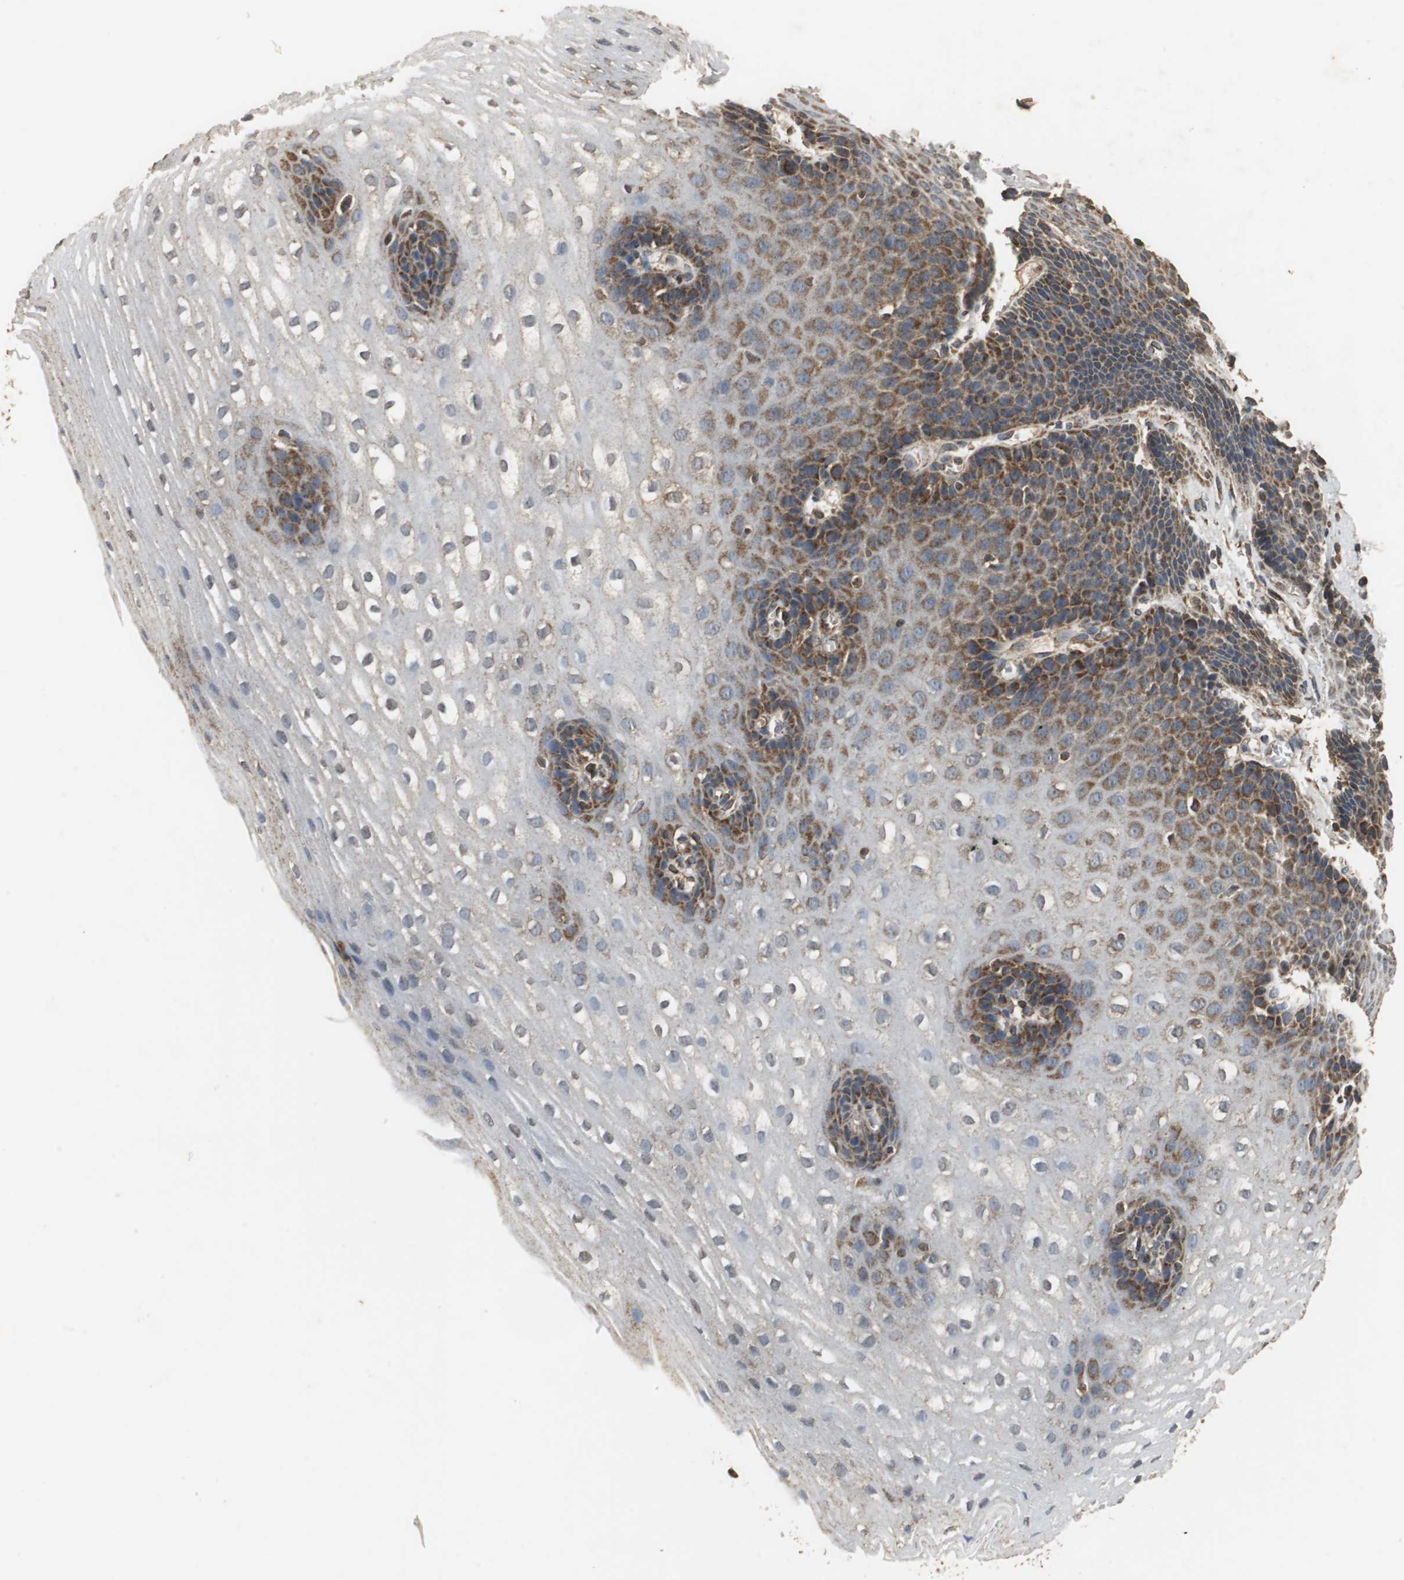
{"staining": {"intensity": "moderate", "quantity": "25%-75%", "location": "cytoplasmic/membranous"}, "tissue": "esophagus", "cell_type": "Squamous epithelial cells", "image_type": "normal", "snomed": [{"axis": "morphology", "description": "Normal tissue, NOS"}, {"axis": "topography", "description": "Esophagus"}], "caption": "Protein staining of unremarkable esophagus reveals moderate cytoplasmic/membranous expression in approximately 25%-75% of squamous epithelial cells.", "gene": "NNT", "patient": {"sex": "male", "age": 48}}